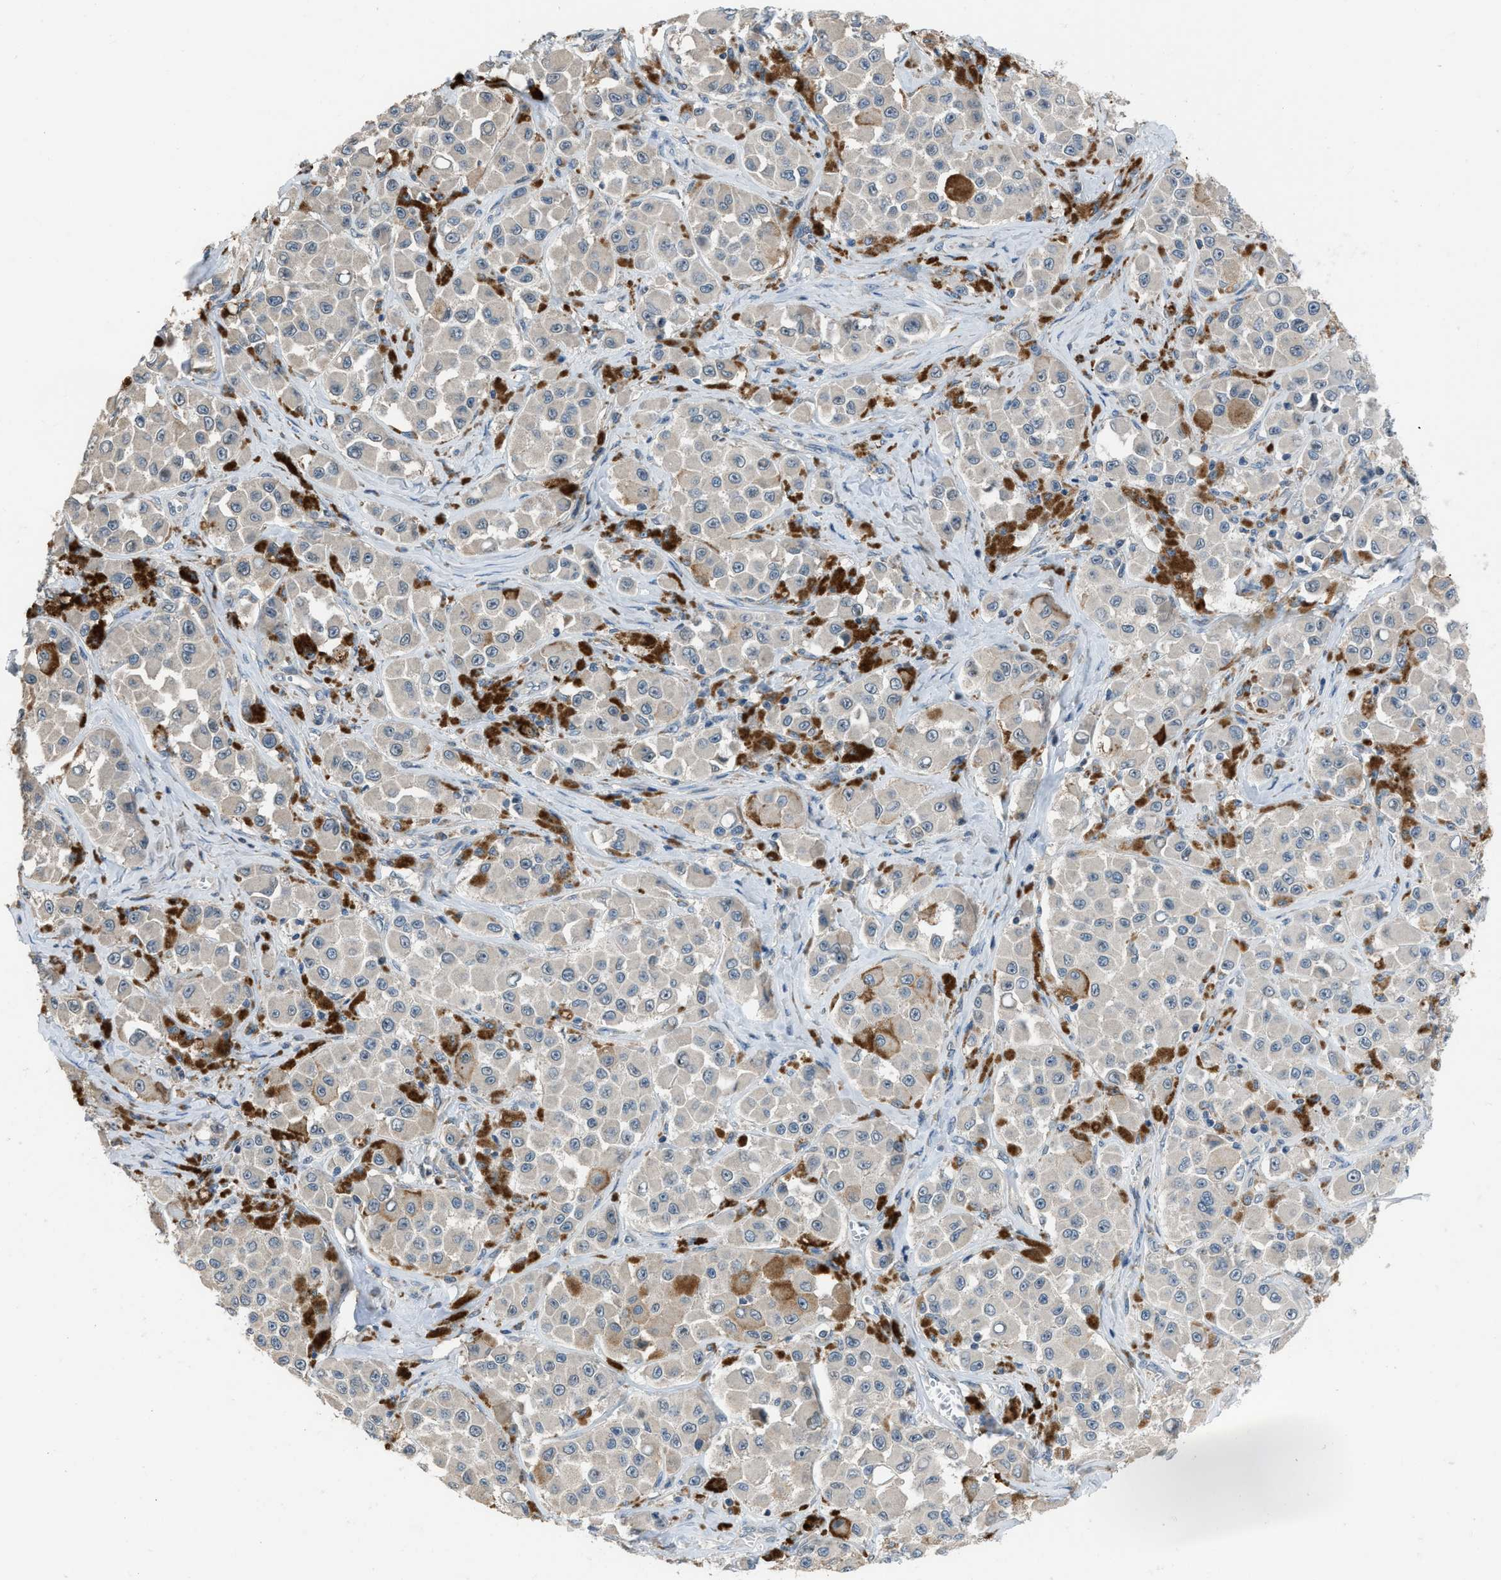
{"staining": {"intensity": "weak", "quantity": "<25%", "location": "cytoplasmic/membranous"}, "tissue": "melanoma", "cell_type": "Tumor cells", "image_type": "cancer", "snomed": [{"axis": "morphology", "description": "Malignant melanoma, NOS"}, {"axis": "topography", "description": "Skin"}], "caption": "An image of malignant melanoma stained for a protein reveals no brown staining in tumor cells.", "gene": "MIS18A", "patient": {"sex": "male", "age": 84}}